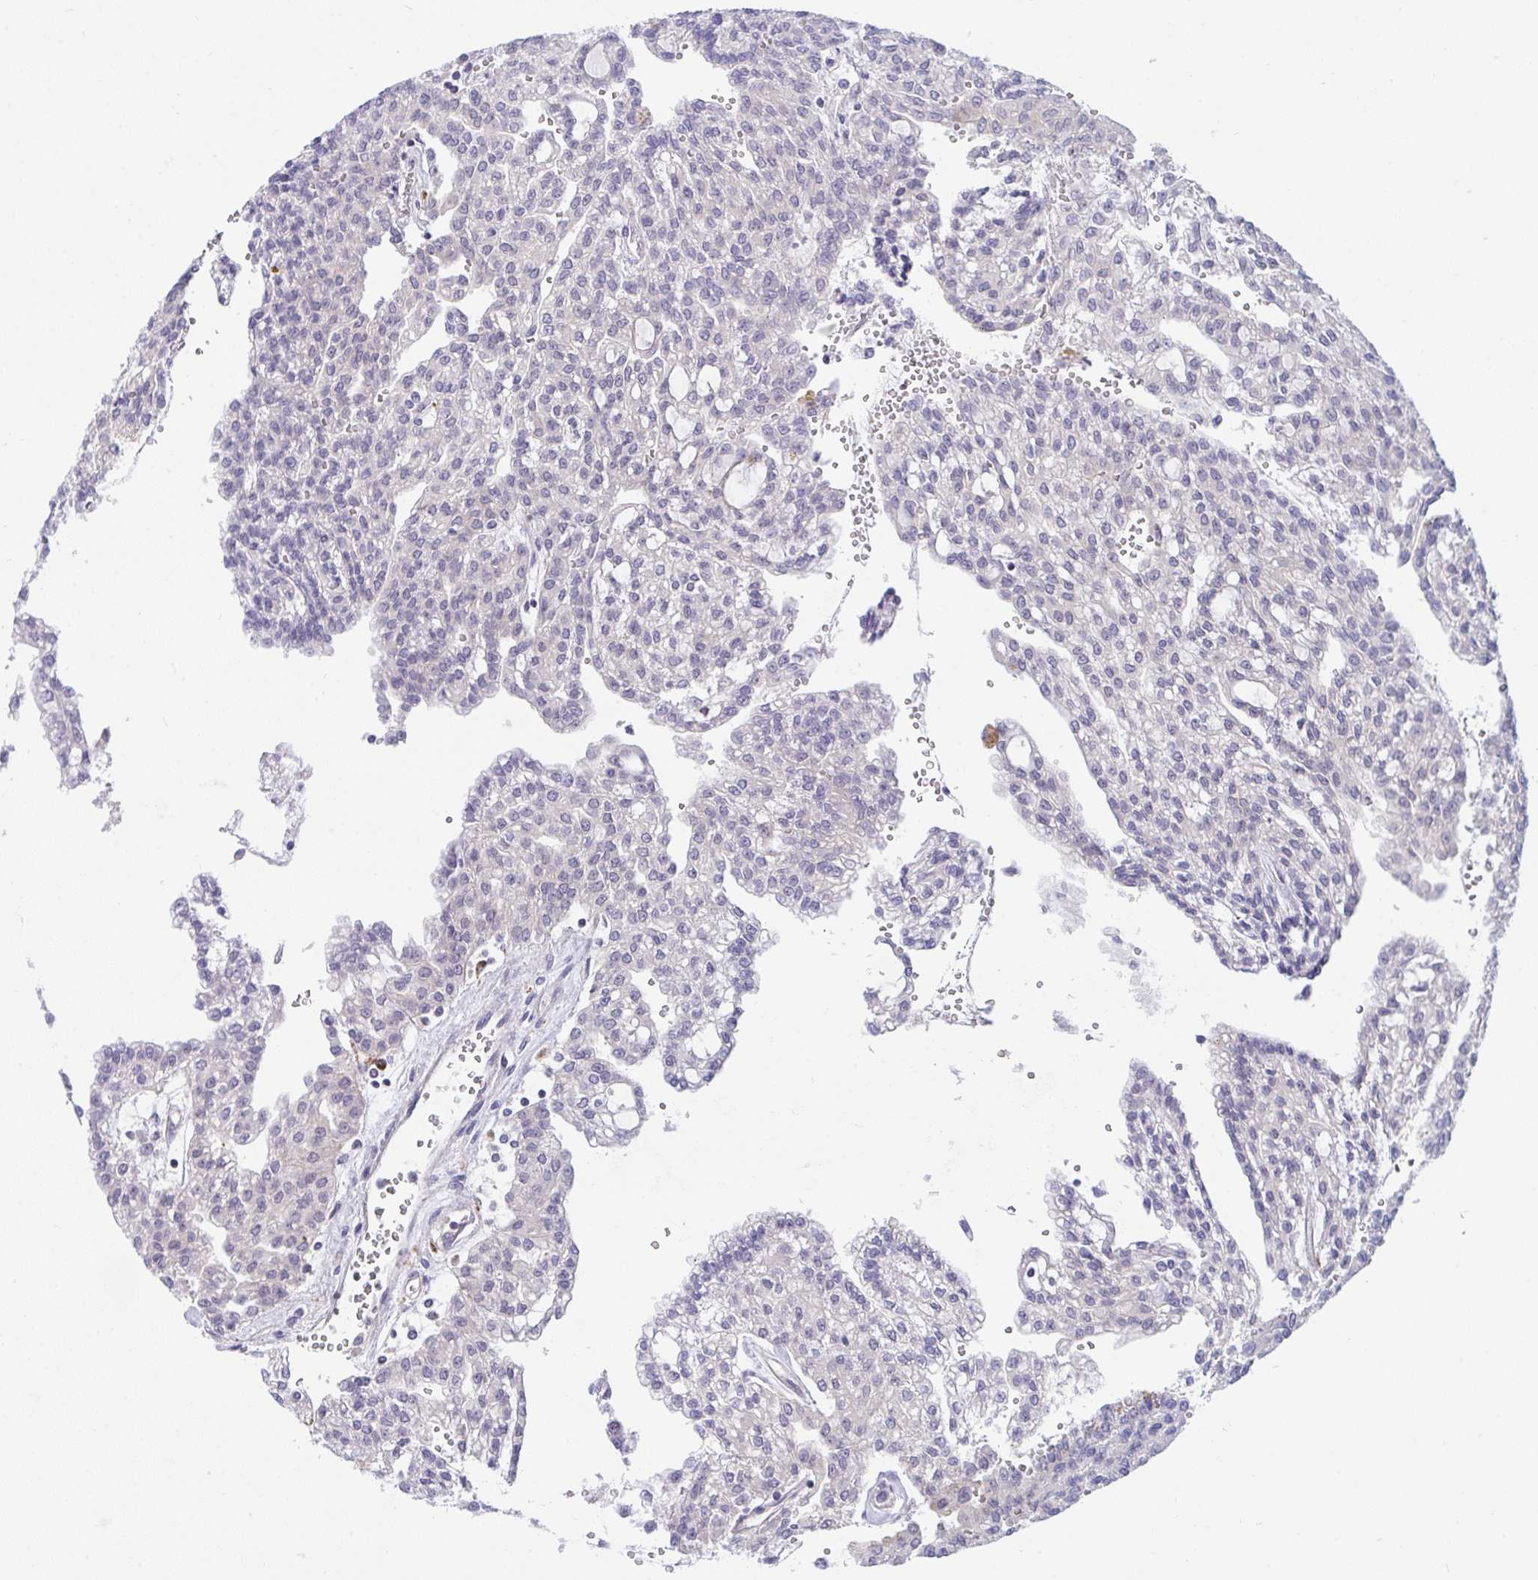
{"staining": {"intensity": "negative", "quantity": "none", "location": "none"}, "tissue": "renal cancer", "cell_type": "Tumor cells", "image_type": "cancer", "snomed": [{"axis": "morphology", "description": "Adenocarcinoma, NOS"}, {"axis": "topography", "description": "Kidney"}], "caption": "IHC photomicrograph of human adenocarcinoma (renal) stained for a protein (brown), which shows no expression in tumor cells. (DAB immunohistochemistry (IHC) visualized using brightfield microscopy, high magnification).", "gene": "HOXD12", "patient": {"sex": "male", "age": 63}}